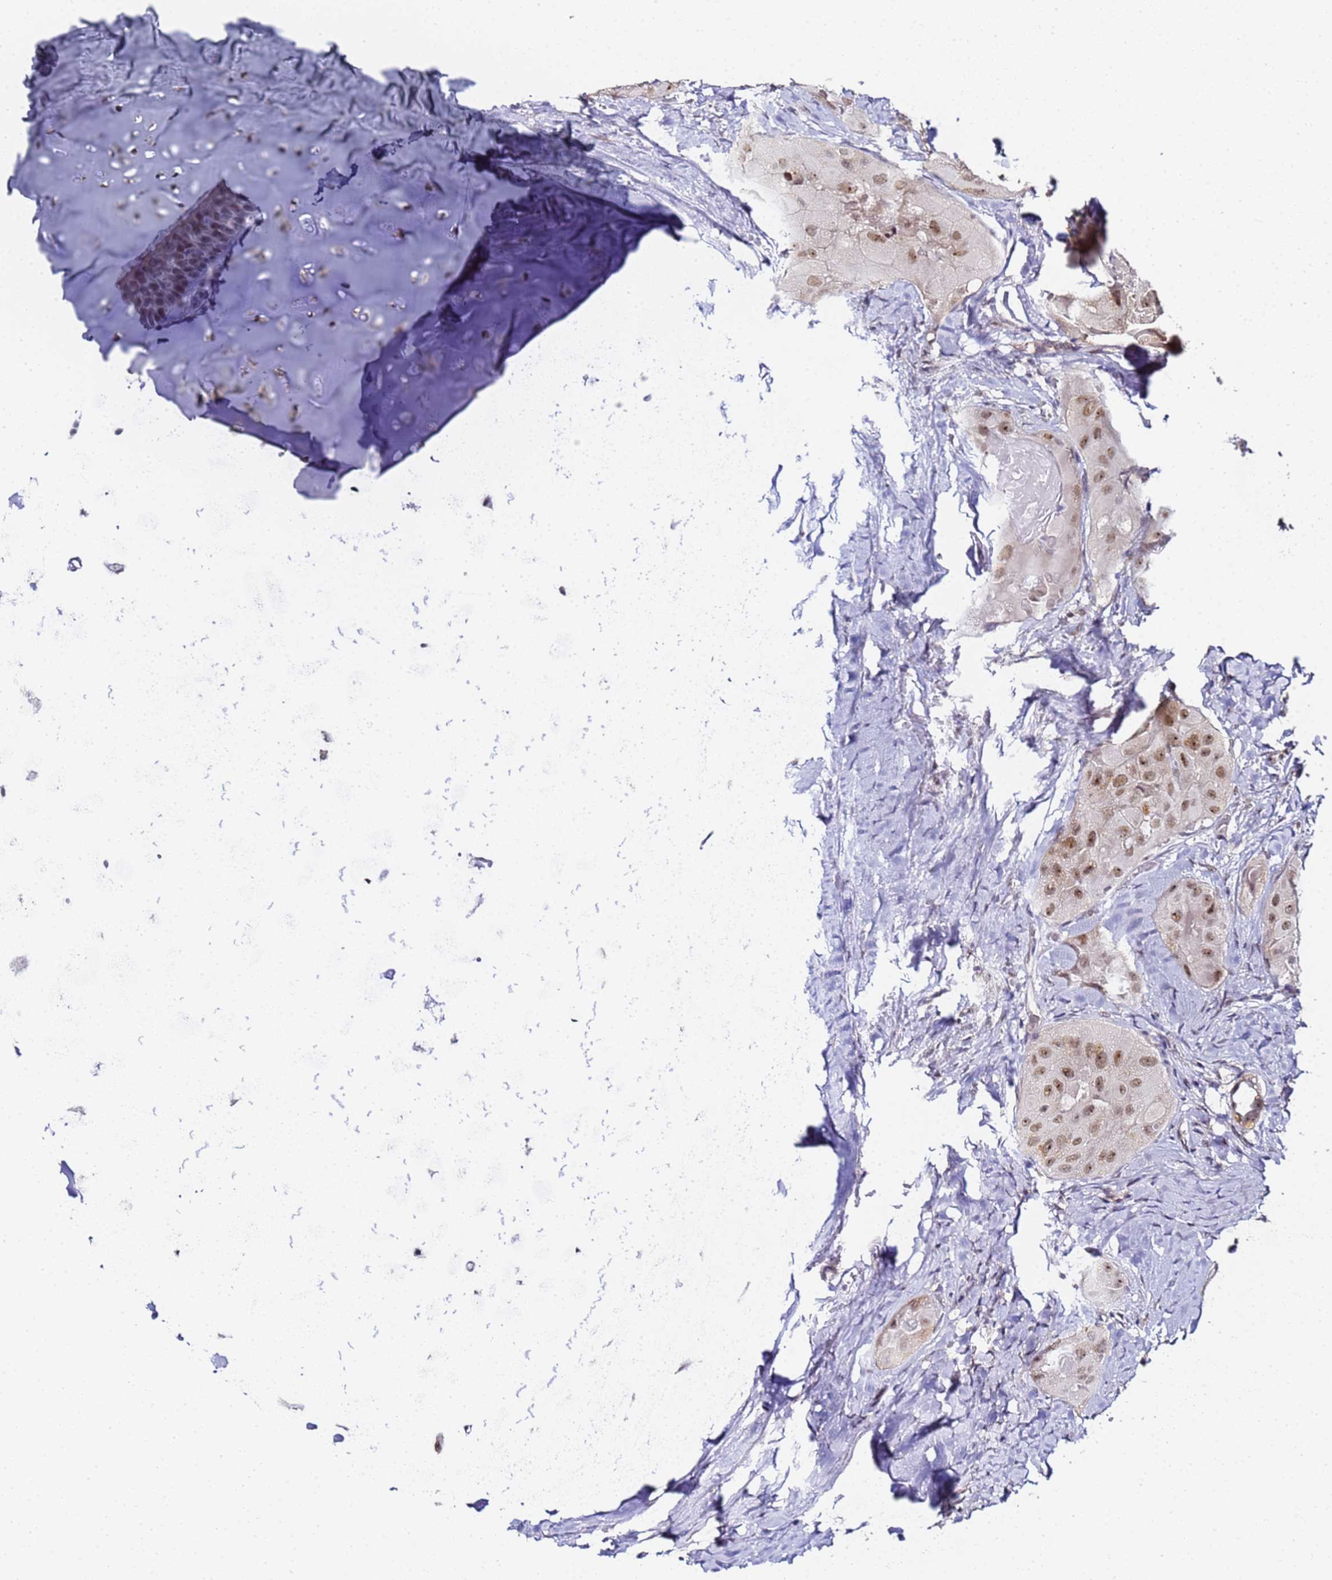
{"staining": {"intensity": "moderate", "quantity": ">75%", "location": "nuclear"}, "tissue": "thyroid cancer", "cell_type": "Tumor cells", "image_type": "cancer", "snomed": [{"axis": "morphology", "description": "Normal tissue, NOS"}, {"axis": "morphology", "description": "Papillary adenocarcinoma, NOS"}, {"axis": "topography", "description": "Thyroid gland"}], "caption": "Protein staining demonstrates moderate nuclear expression in approximately >75% of tumor cells in thyroid cancer (papillary adenocarcinoma).", "gene": "LSM3", "patient": {"sex": "female", "age": 59}}